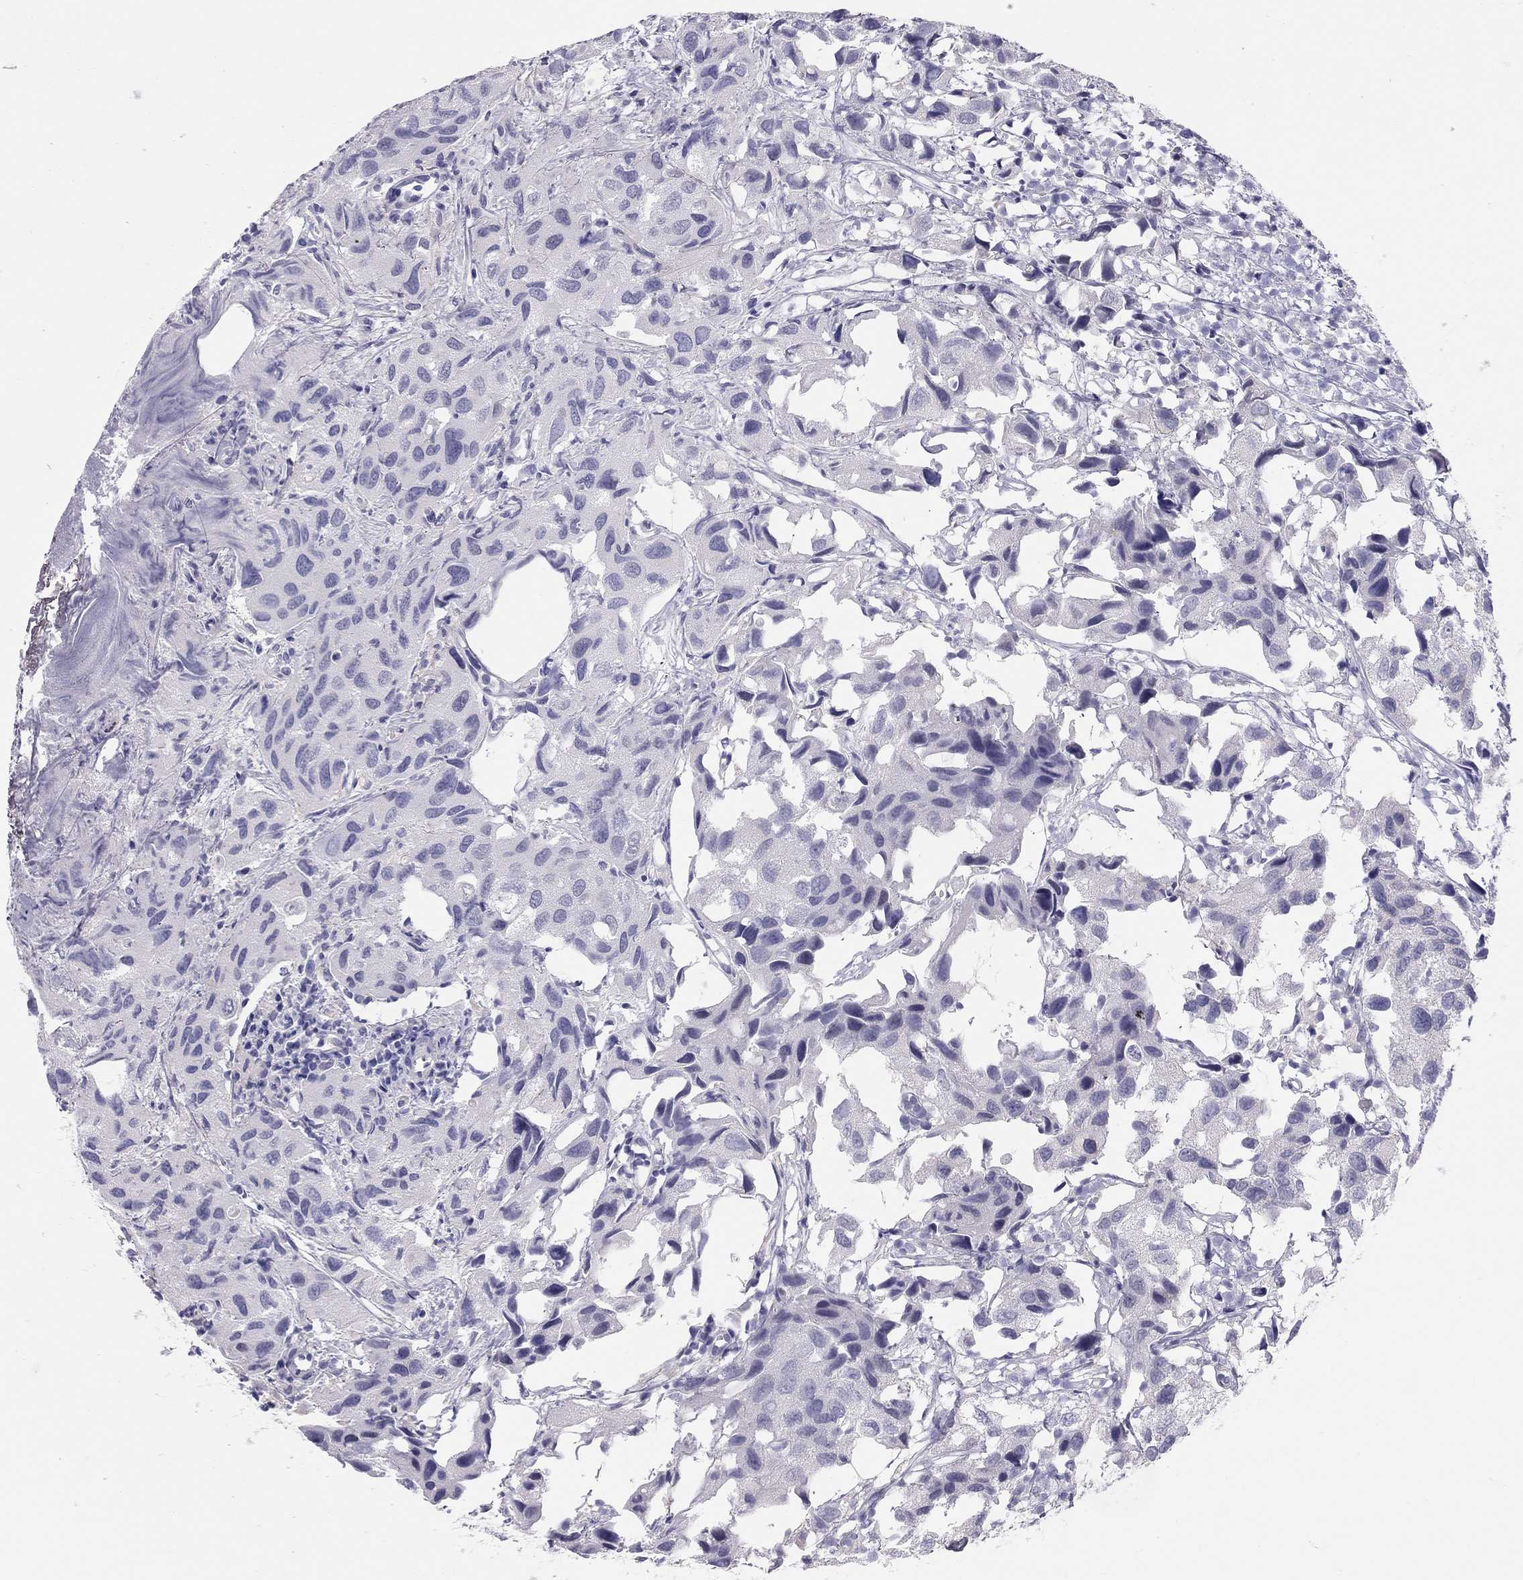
{"staining": {"intensity": "negative", "quantity": "none", "location": "none"}, "tissue": "urothelial cancer", "cell_type": "Tumor cells", "image_type": "cancer", "snomed": [{"axis": "morphology", "description": "Urothelial carcinoma, High grade"}, {"axis": "topography", "description": "Urinary bladder"}], "caption": "Immunohistochemistry (IHC) of high-grade urothelial carcinoma exhibits no expression in tumor cells.", "gene": "SPATA12", "patient": {"sex": "male", "age": 79}}